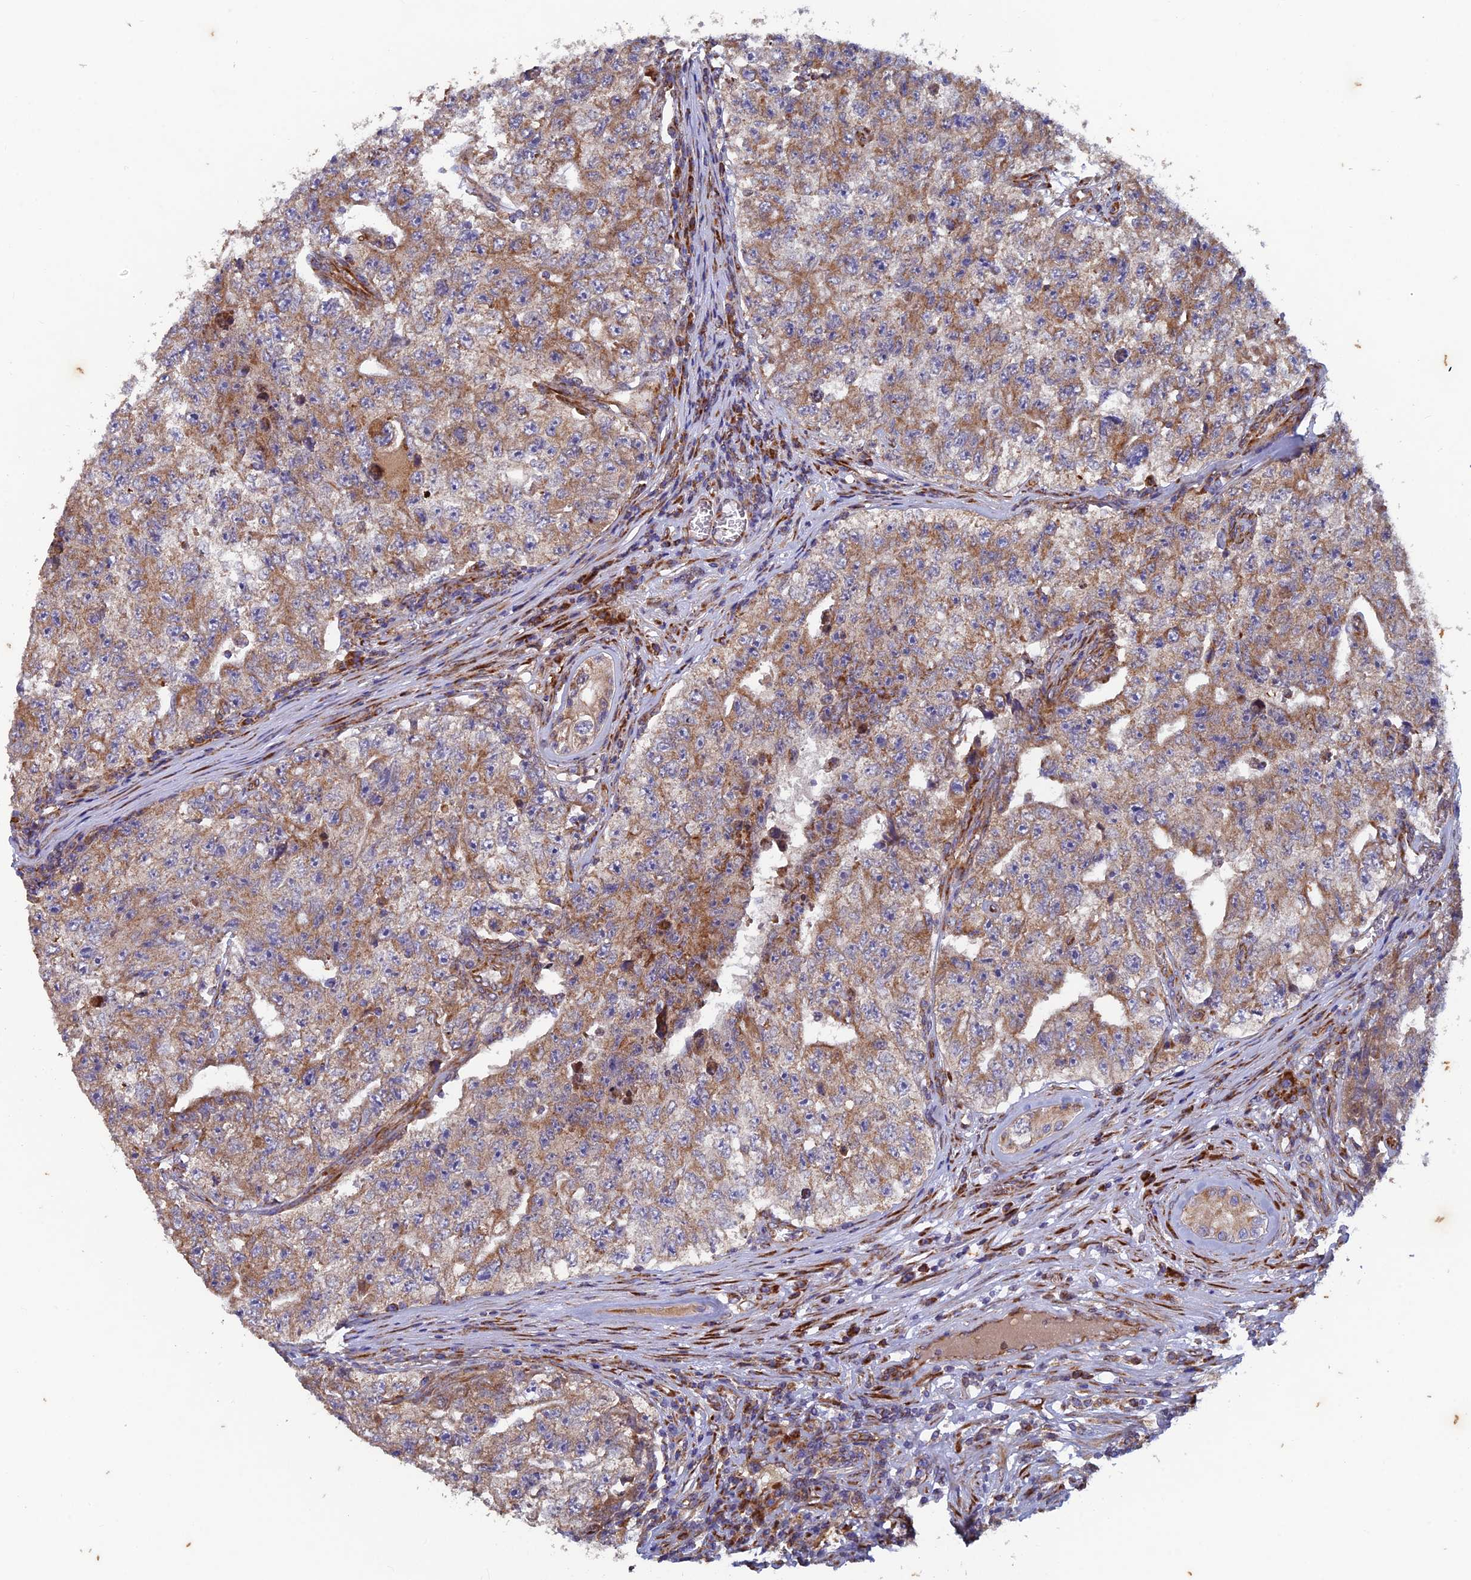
{"staining": {"intensity": "moderate", "quantity": ">75%", "location": "cytoplasmic/membranous"}, "tissue": "testis cancer", "cell_type": "Tumor cells", "image_type": "cancer", "snomed": [{"axis": "morphology", "description": "Carcinoma, Embryonal, NOS"}, {"axis": "topography", "description": "Testis"}], "caption": "Protein expression analysis of human embryonal carcinoma (testis) reveals moderate cytoplasmic/membranous positivity in about >75% of tumor cells.", "gene": "AP4S1", "patient": {"sex": "male", "age": 17}}